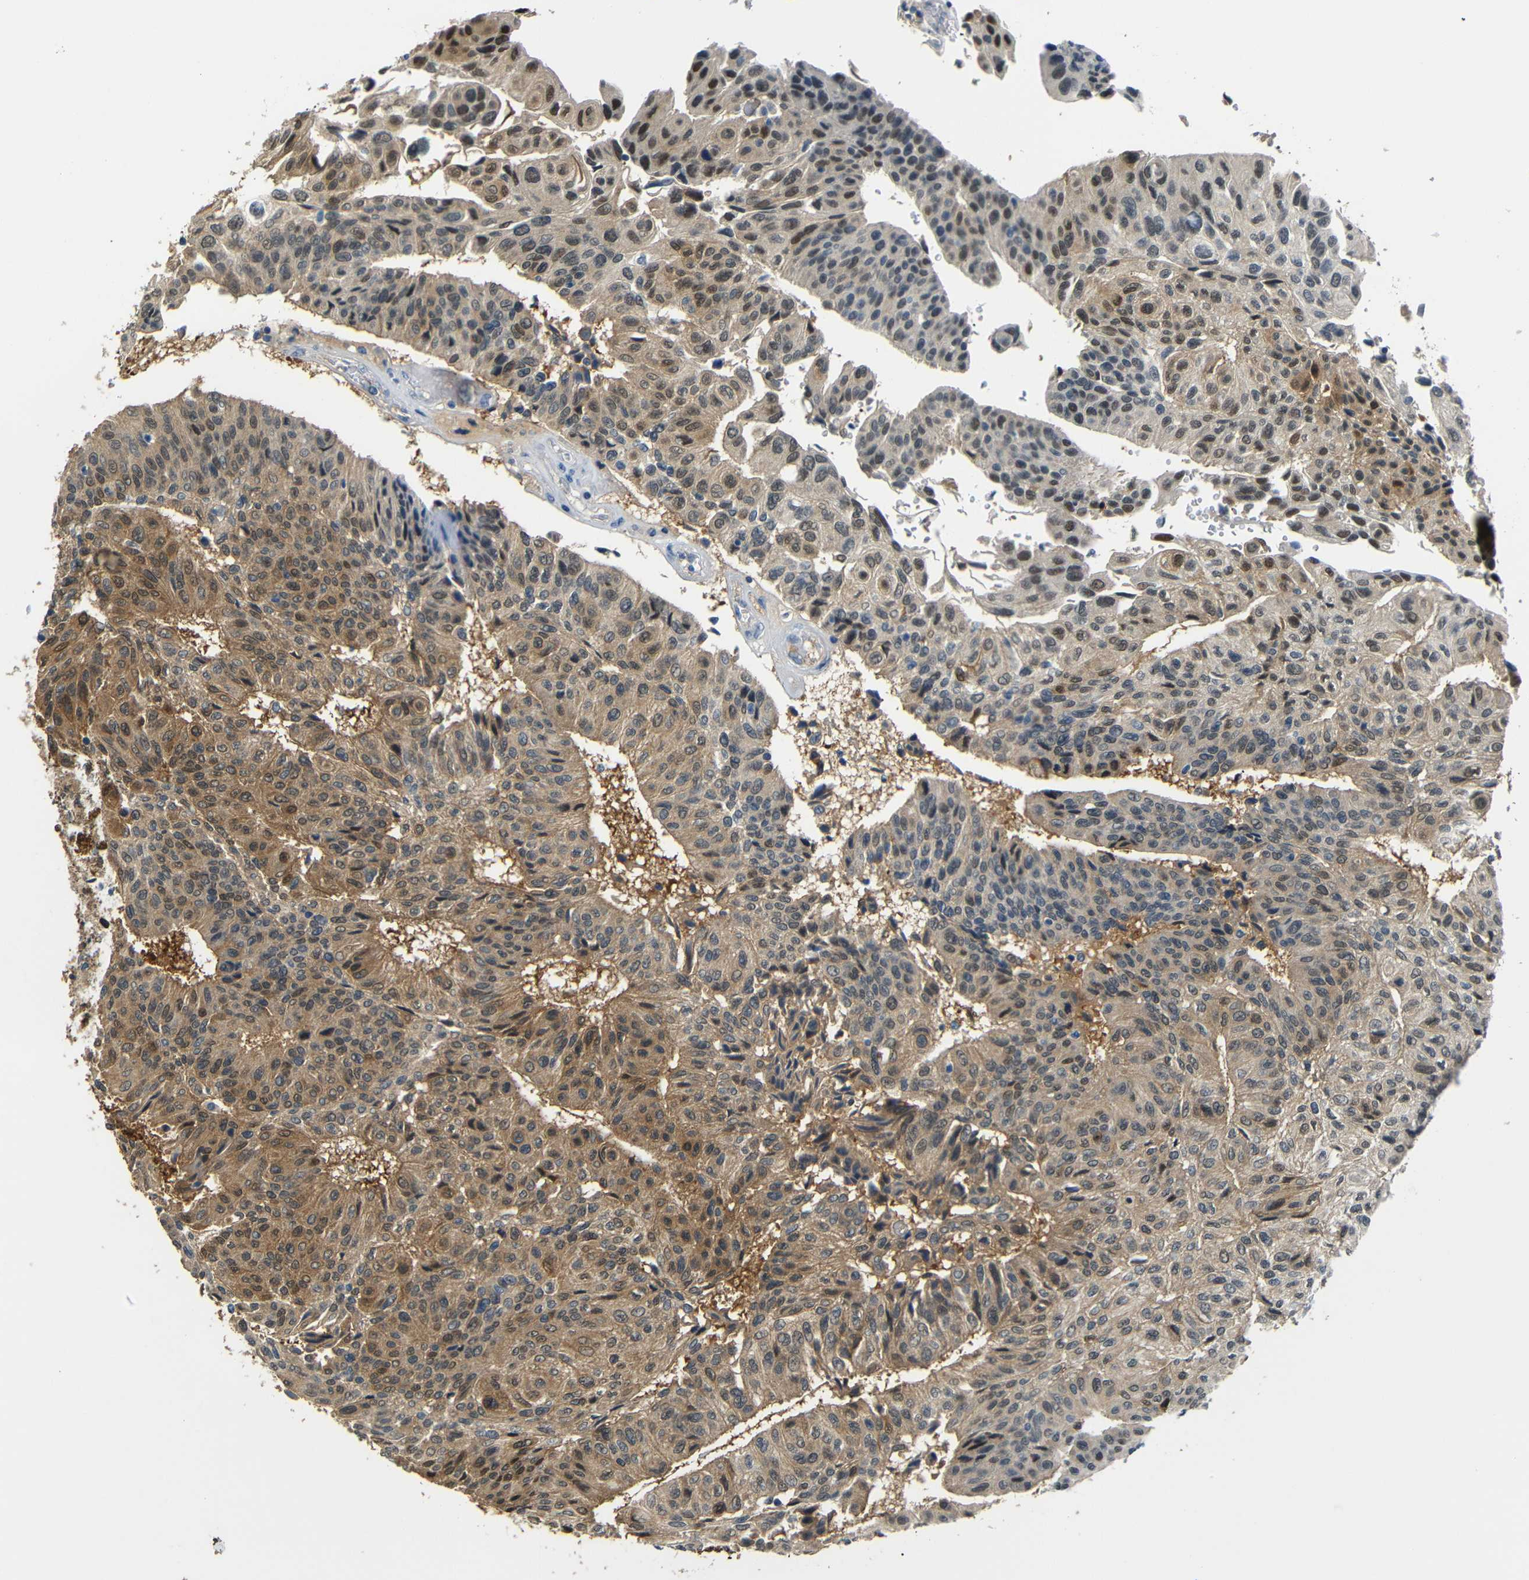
{"staining": {"intensity": "moderate", "quantity": ">75%", "location": "cytoplasmic/membranous,nuclear"}, "tissue": "urothelial cancer", "cell_type": "Tumor cells", "image_type": "cancer", "snomed": [{"axis": "morphology", "description": "Urothelial carcinoma, High grade"}, {"axis": "topography", "description": "Urinary bladder"}], "caption": "IHC (DAB) staining of human urothelial cancer reveals moderate cytoplasmic/membranous and nuclear protein positivity in about >75% of tumor cells. The staining was performed using DAB, with brown indicating positive protein expression. Nuclei are stained blue with hematoxylin.", "gene": "SFN", "patient": {"sex": "male", "age": 66}}